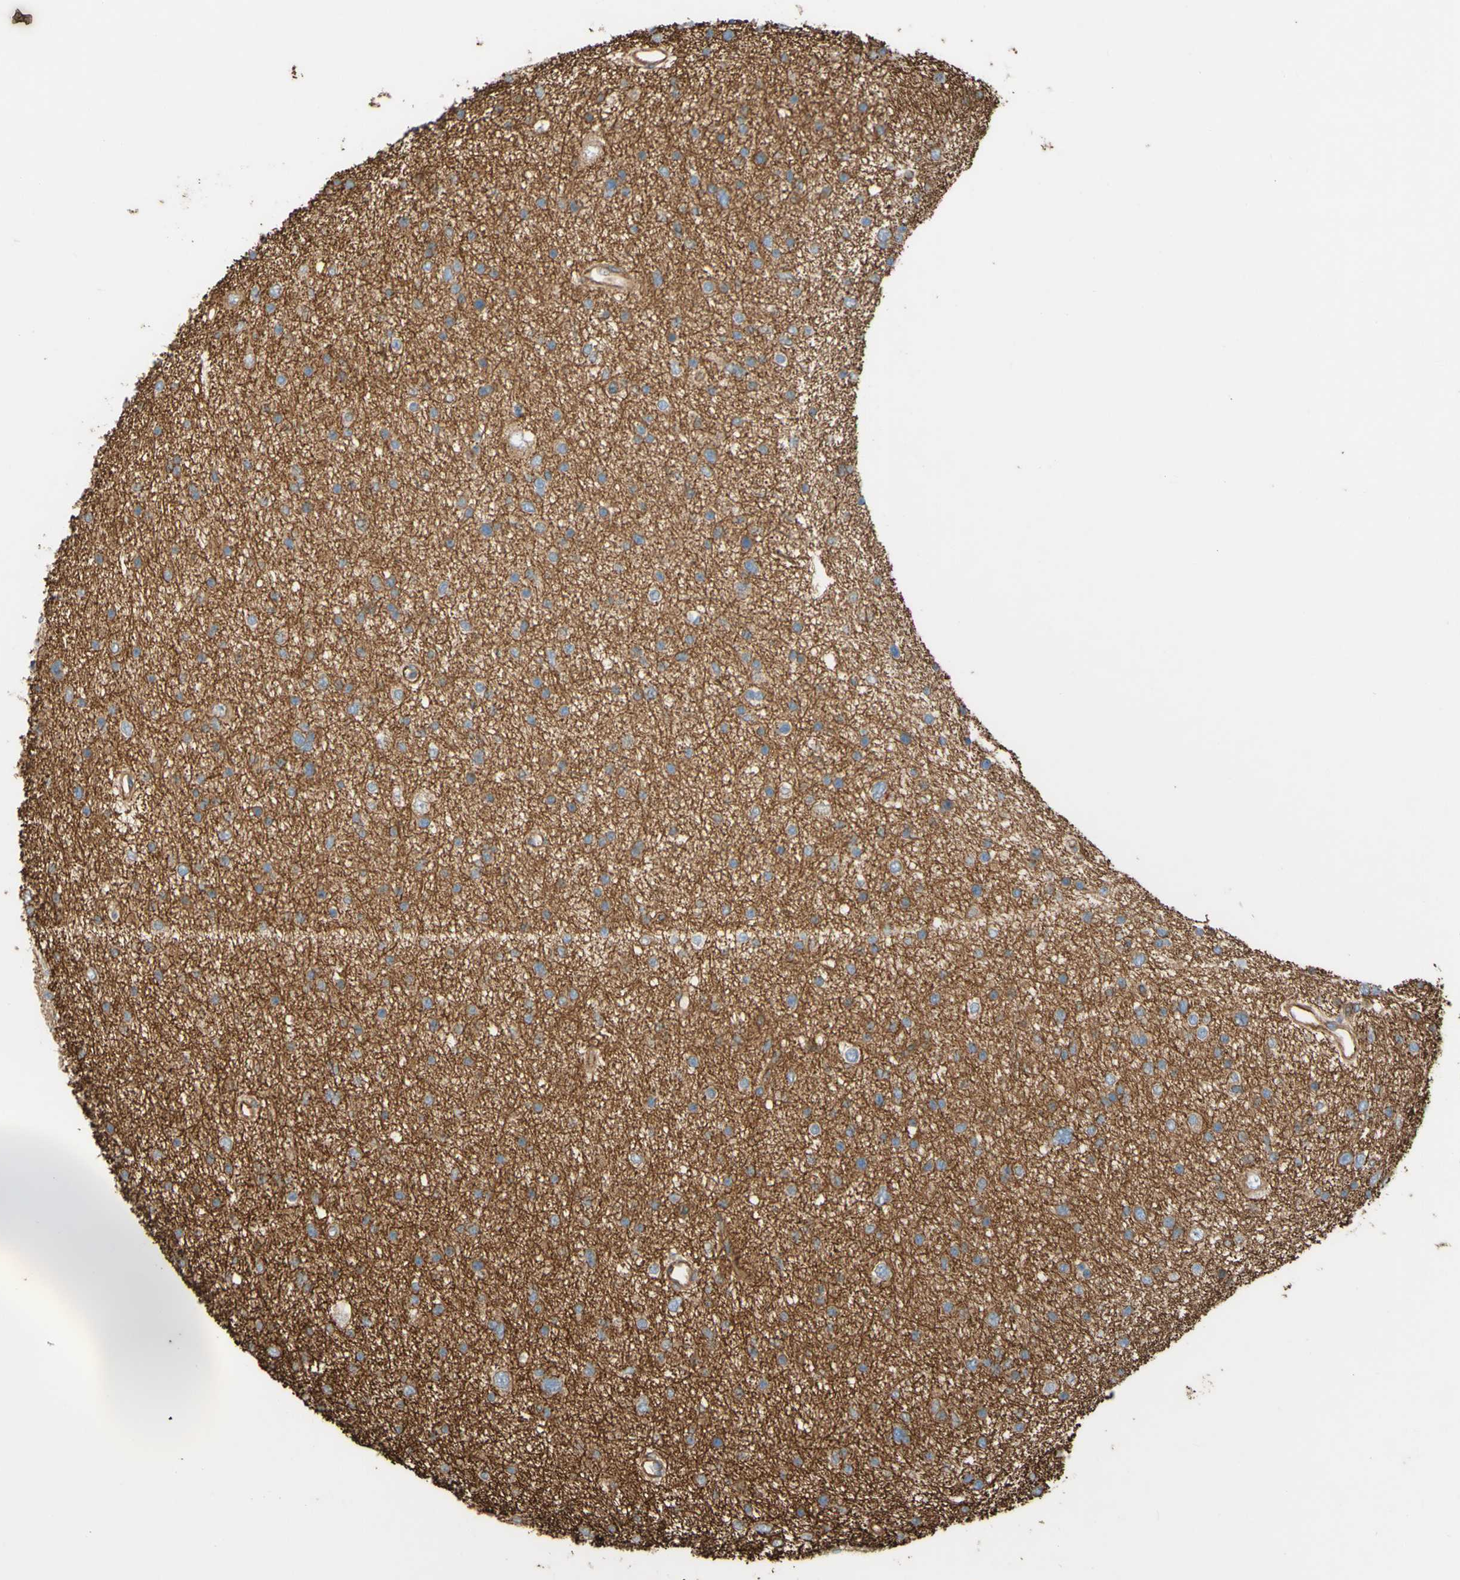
{"staining": {"intensity": "weak", "quantity": ">75%", "location": "cytoplasmic/membranous"}, "tissue": "glioma", "cell_type": "Tumor cells", "image_type": "cancer", "snomed": [{"axis": "morphology", "description": "Glioma, malignant, Low grade"}, {"axis": "topography", "description": "Brain"}], "caption": "This photomicrograph displays IHC staining of glioma, with low weak cytoplasmic/membranous positivity in approximately >75% of tumor cells.", "gene": "C1orf43", "patient": {"sex": "female", "age": 37}}